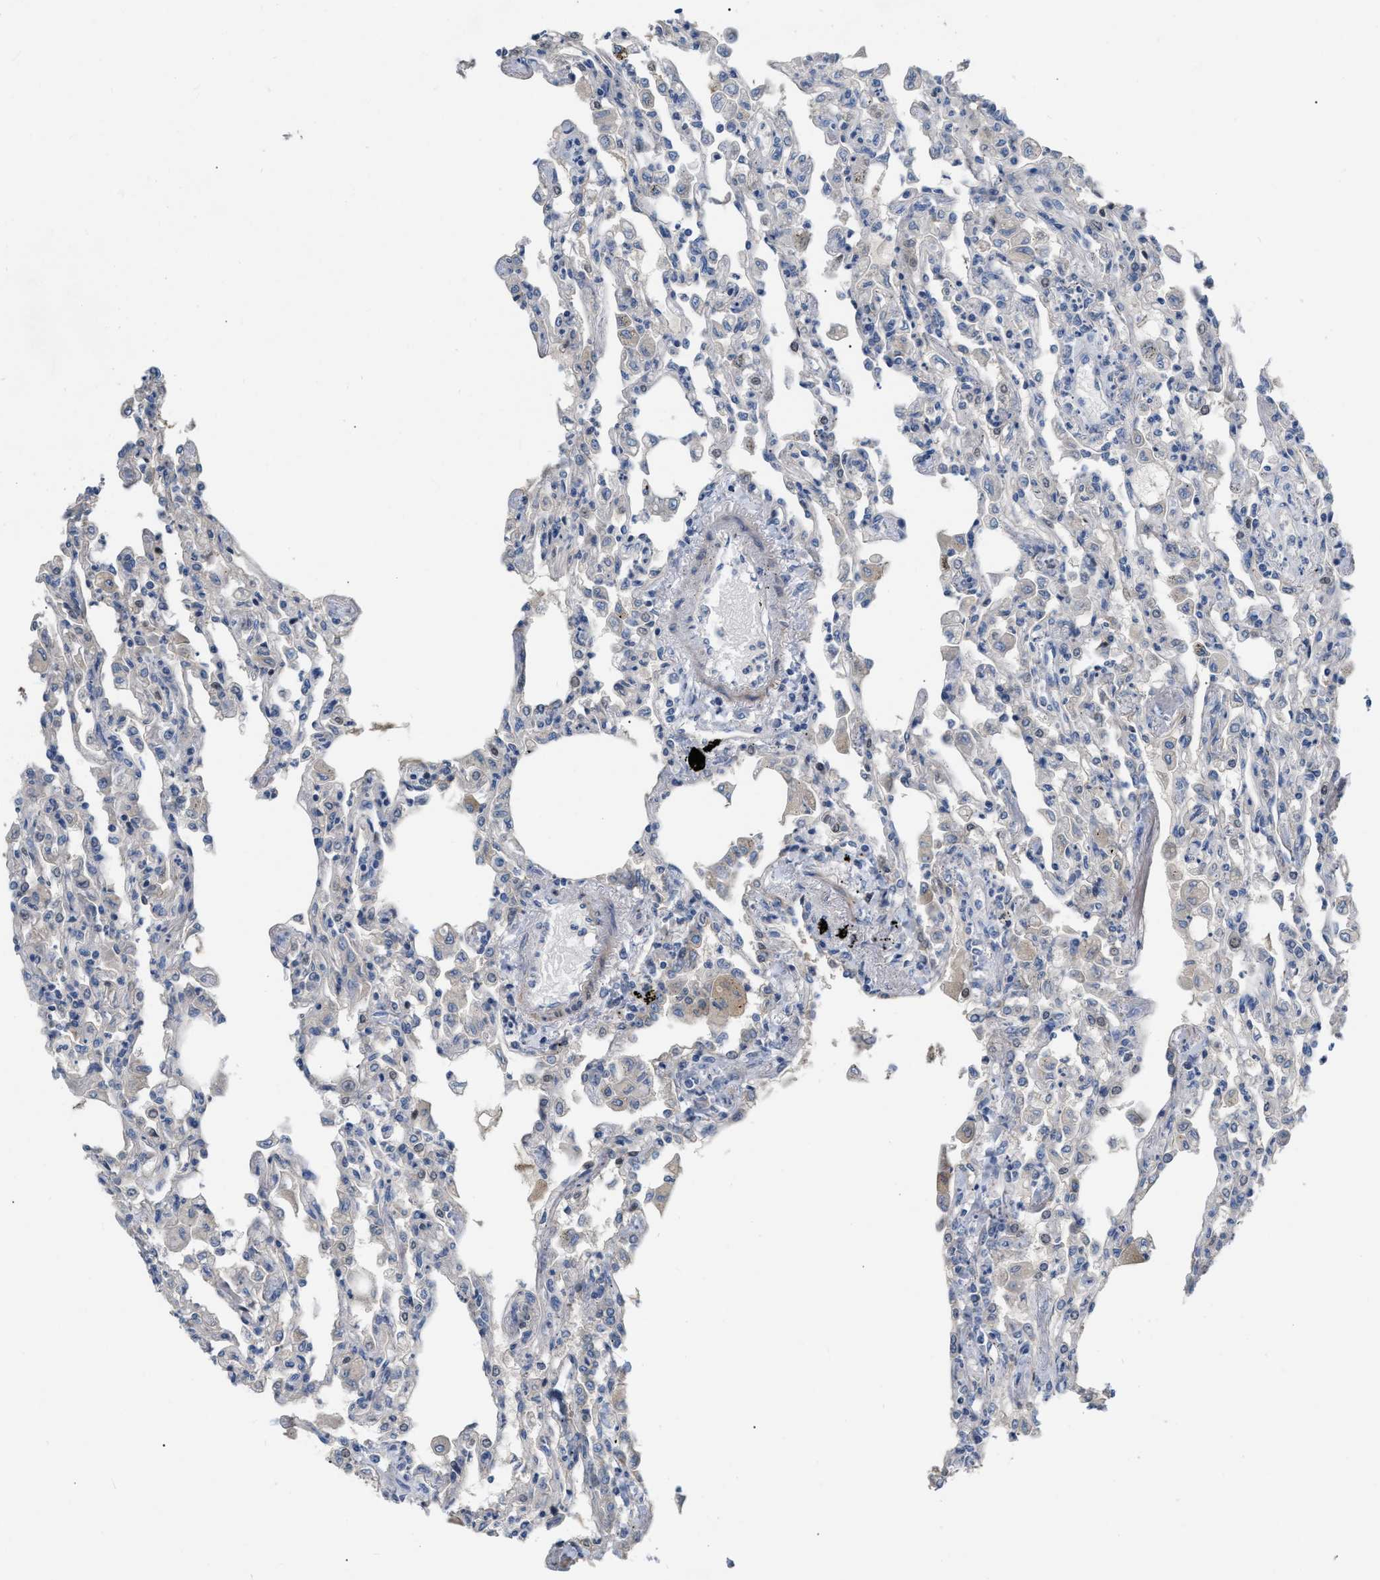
{"staining": {"intensity": "negative", "quantity": "none", "location": "none"}, "tissue": "lung", "cell_type": "Alveolar cells", "image_type": "normal", "snomed": [{"axis": "morphology", "description": "Normal tissue, NOS"}, {"axis": "topography", "description": "Bronchus"}, {"axis": "topography", "description": "Lung"}], "caption": "Immunohistochemistry (IHC) histopathology image of benign human lung stained for a protein (brown), which displays no positivity in alveolar cells.", "gene": "DHX58", "patient": {"sex": "female", "age": 49}}